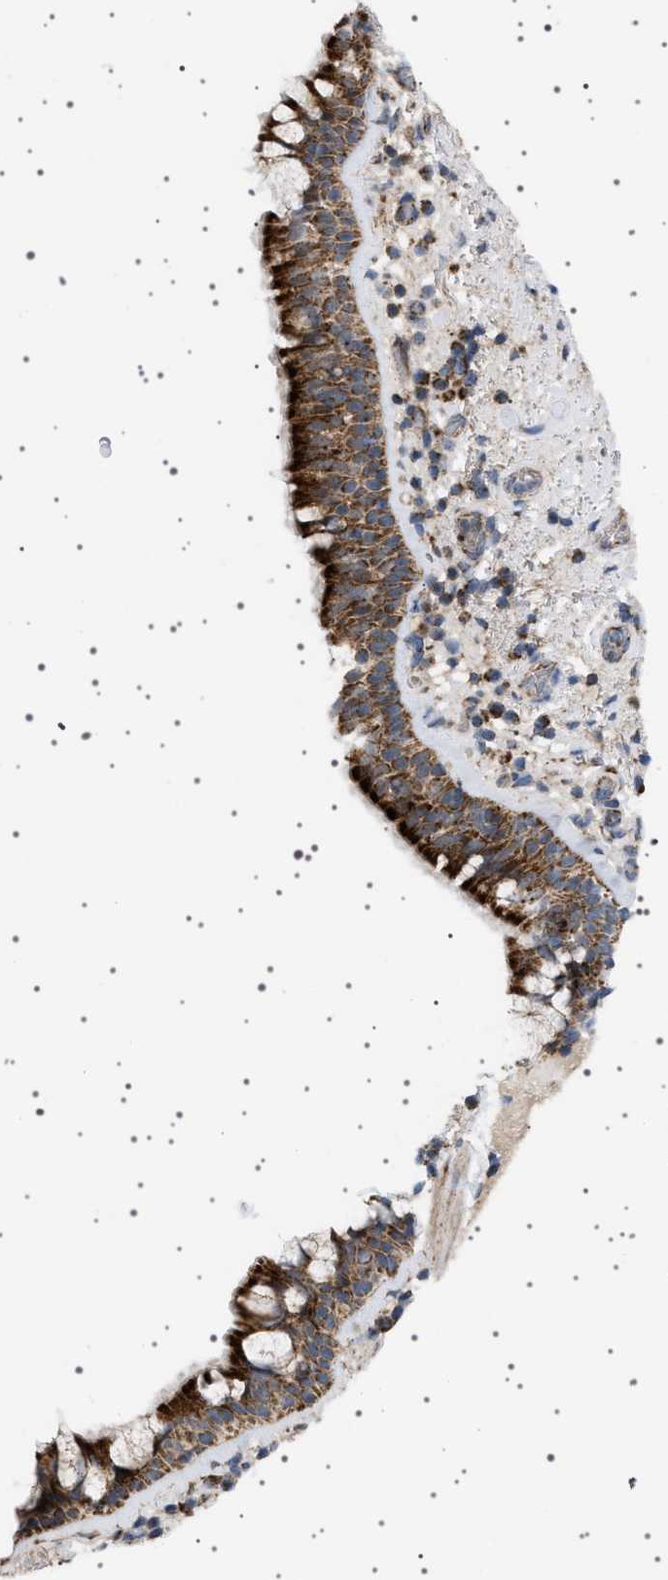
{"staining": {"intensity": "strong", "quantity": ">75%", "location": "cytoplasmic/membranous"}, "tissue": "bronchus", "cell_type": "Respiratory epithelial cells", "image_type": "normal", "snomed": [{"axis": "morphology", "description": "Normal tissue, NOS"}, {"axis": "morphology", "description": "Inflammation, NOS"}, {"axis": "topography", "description": "Cartilage tissue"}, {"axis": "topography", "description": "Bronchus"}], "caption": "Protein expression analysis of unremarkable bronchus shows strong cytoplasmic/membranous positivity in about >75% of respiratory epithelial cells. The protein of interest is stained brown, and the nuclei are stained in blue (DAB (3,3'-diaminobenzidine) IHC with brightfield microscopy, high magnification).", "gene": "UBXN8", "patient": {"sex": "male", "age": 77}}